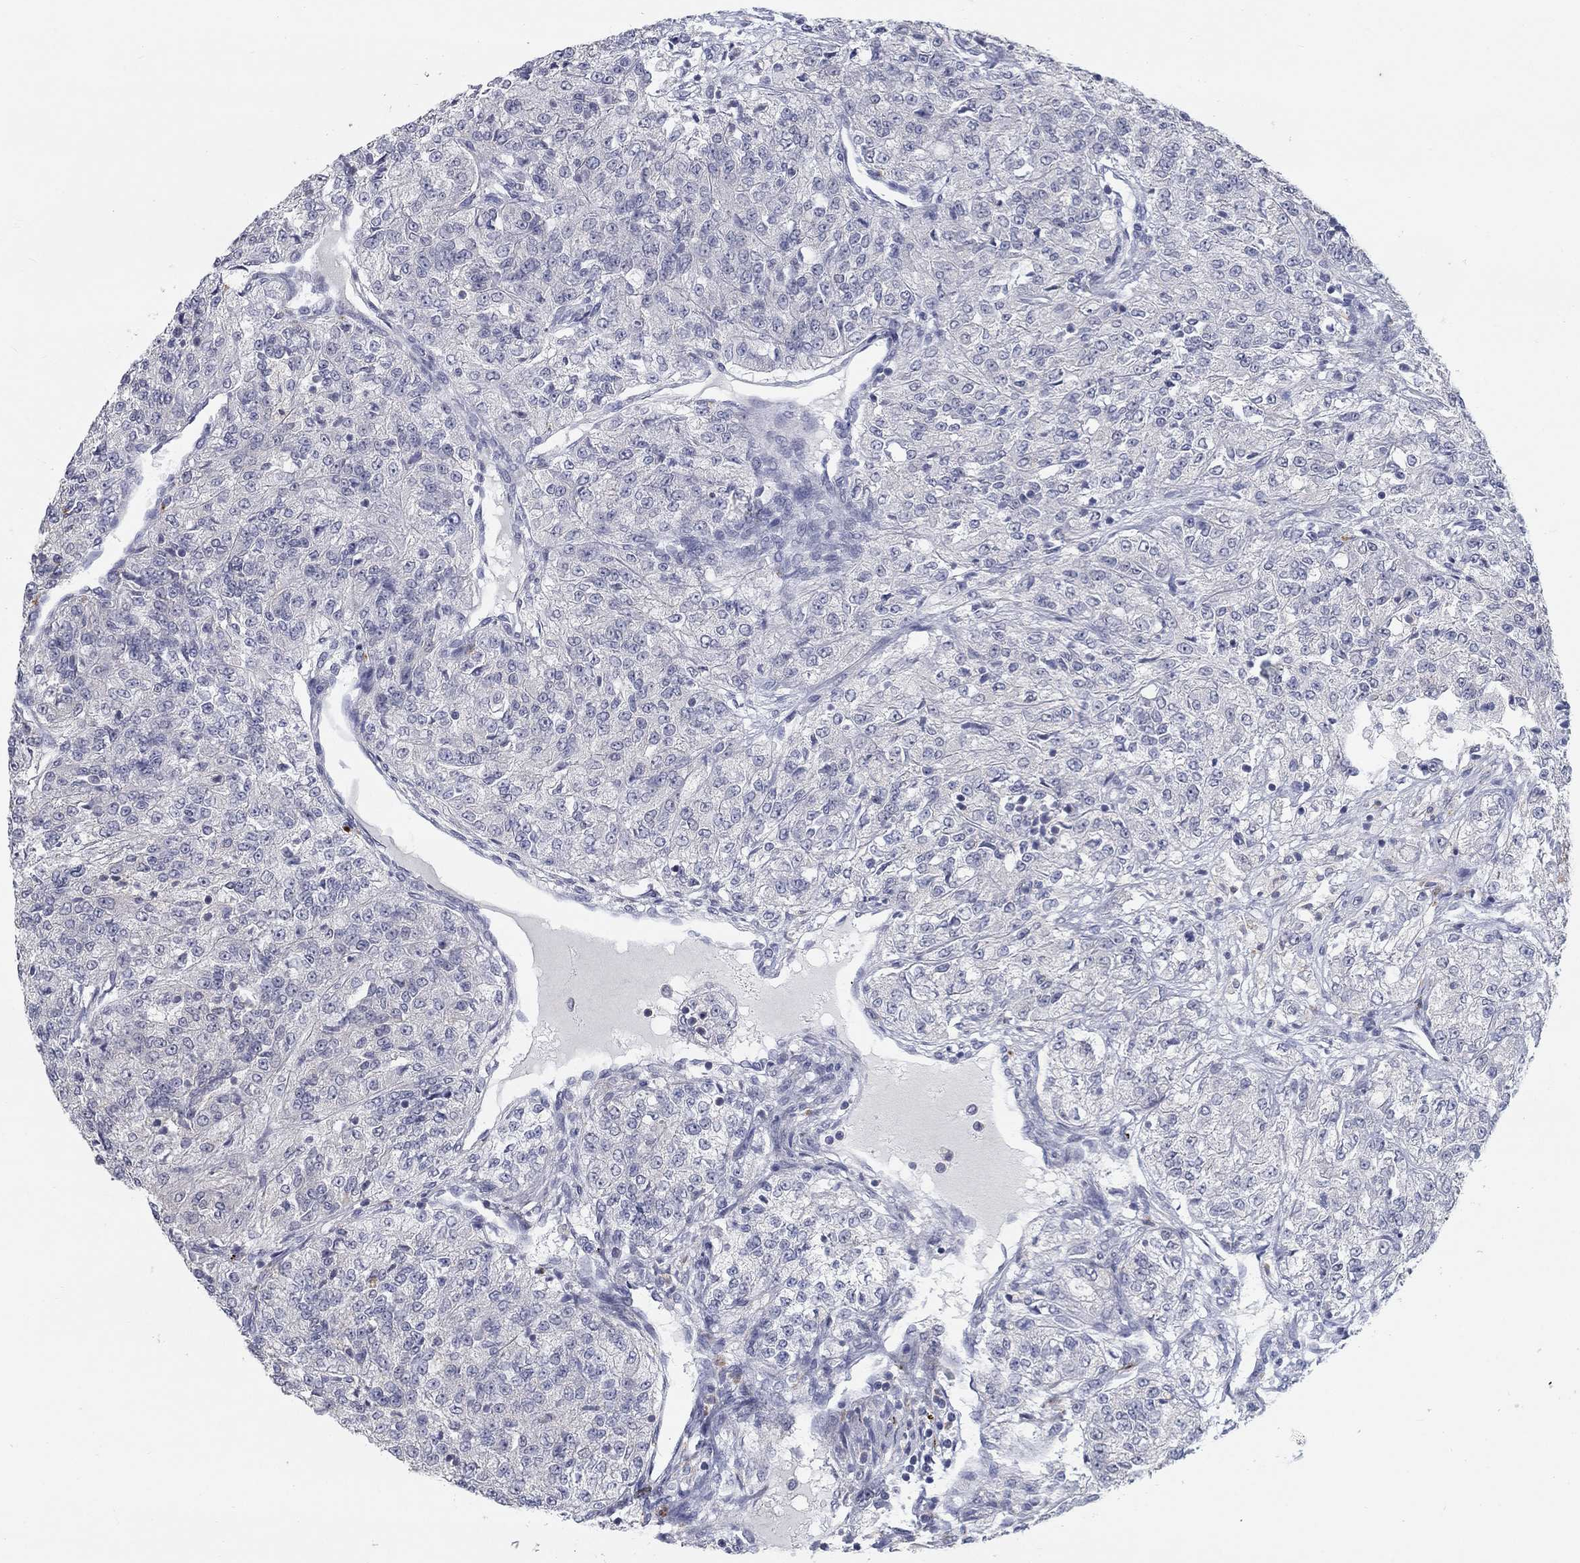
{"staining": {"intensity": "negative", "quantity": "none", "location": "none"}, "tissue": "renal cancer", "cell_type": "Tumor cells", "image_type": "cancer", "snomed": [{"axis": "morphology", "description": "Adenocarcinoma, NOS"}, {"axis": "topography", "description": "Kidney"}], "caption": "Micrograph shows no protein expression in tumor cells of renal cancer (adenocarcinoma) tissue.", "gene": "MTSS2", "patient": {"sex": "female", "age": 63}}